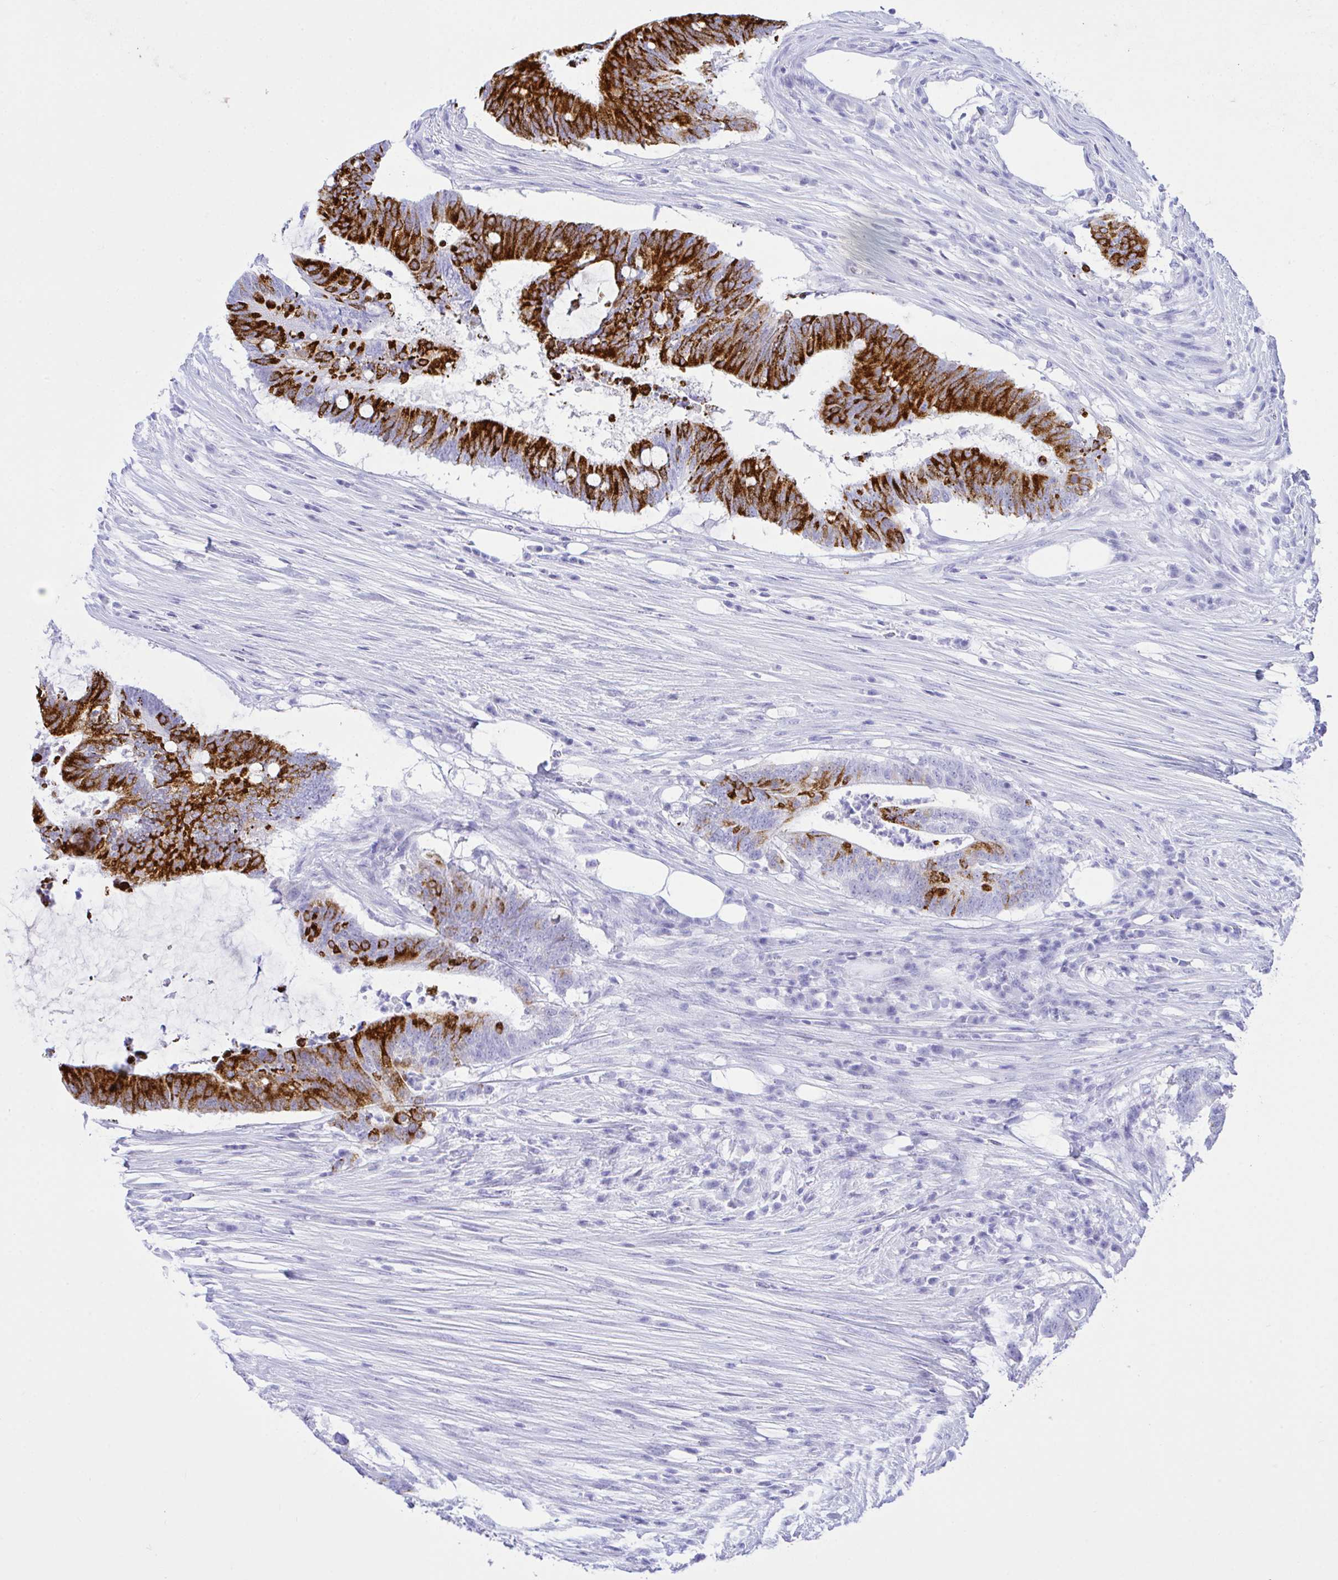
{"staining": {"intensity": "strong", "quantity": "25%-75%", "location": "cytoplasmic/membranous"}, "tissue": "colorectal cancer", "cell_type": "Tumor cells", "image_type": "cancer", "snomed": [{"axis": "morphology", "description": "Adenocarcinoma, NOS"}, {"axis": "topography", "description": "Colon"}], "caption": "Immunohistochemistry micrograph of neoplastic tissue: human colorectal adenocarcinoma stained using immunohistochemistry reveals high levels of strong protein expression localized specifically in the cytoplasmic/membranous of tumor cells, appearing as a cytoplasmic/membranous brown color.", "gene": "SELENOV", "patient": {"sex": "female", "age": 43}}